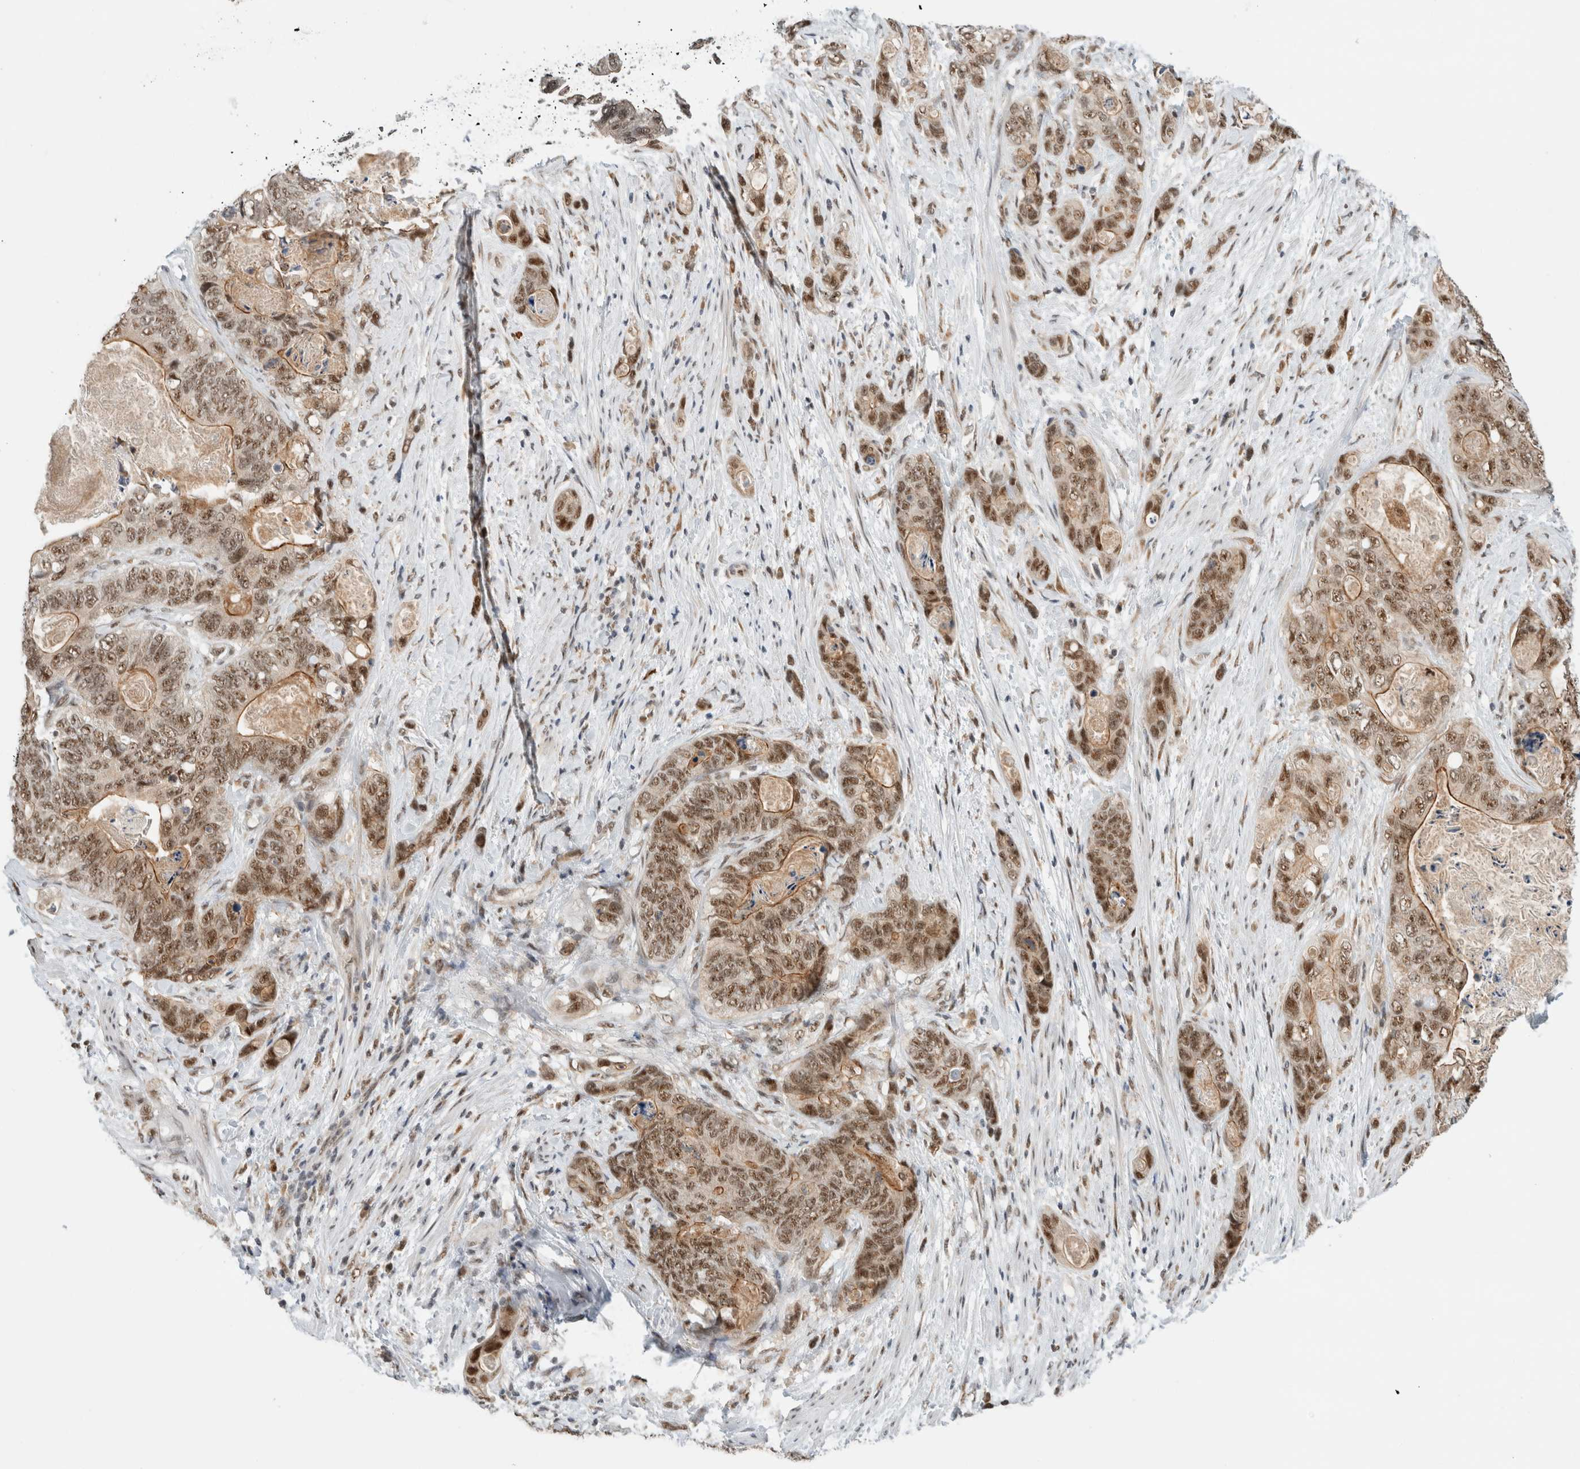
{"staining": {"intensity": "moderate", "quantity": ">75%", "location": "cytoplasmic/membranous,nuclear"}, "tissue": "stomach cancer", "cell_type": "Tumor cells", "image_type": "cancer", "snomed": [{"axis": "morphology", "description": "Normal tissue, NOS"}, {"axis": "morphology", "description": "Adenocarcinoma, NOS"}, {"axis": "topography", "description": "Stomach"}], "caption": "Stomach cancer stained with DAB (3,3'-diaminobenzidine) immunohistochemistry shows medium levels of moderate cytoplasmic/membranous and nuclear staining in about >75% of tumor cells.", "gene": "NCAPG2", "patient": {"sex": "female", "age": 89}}